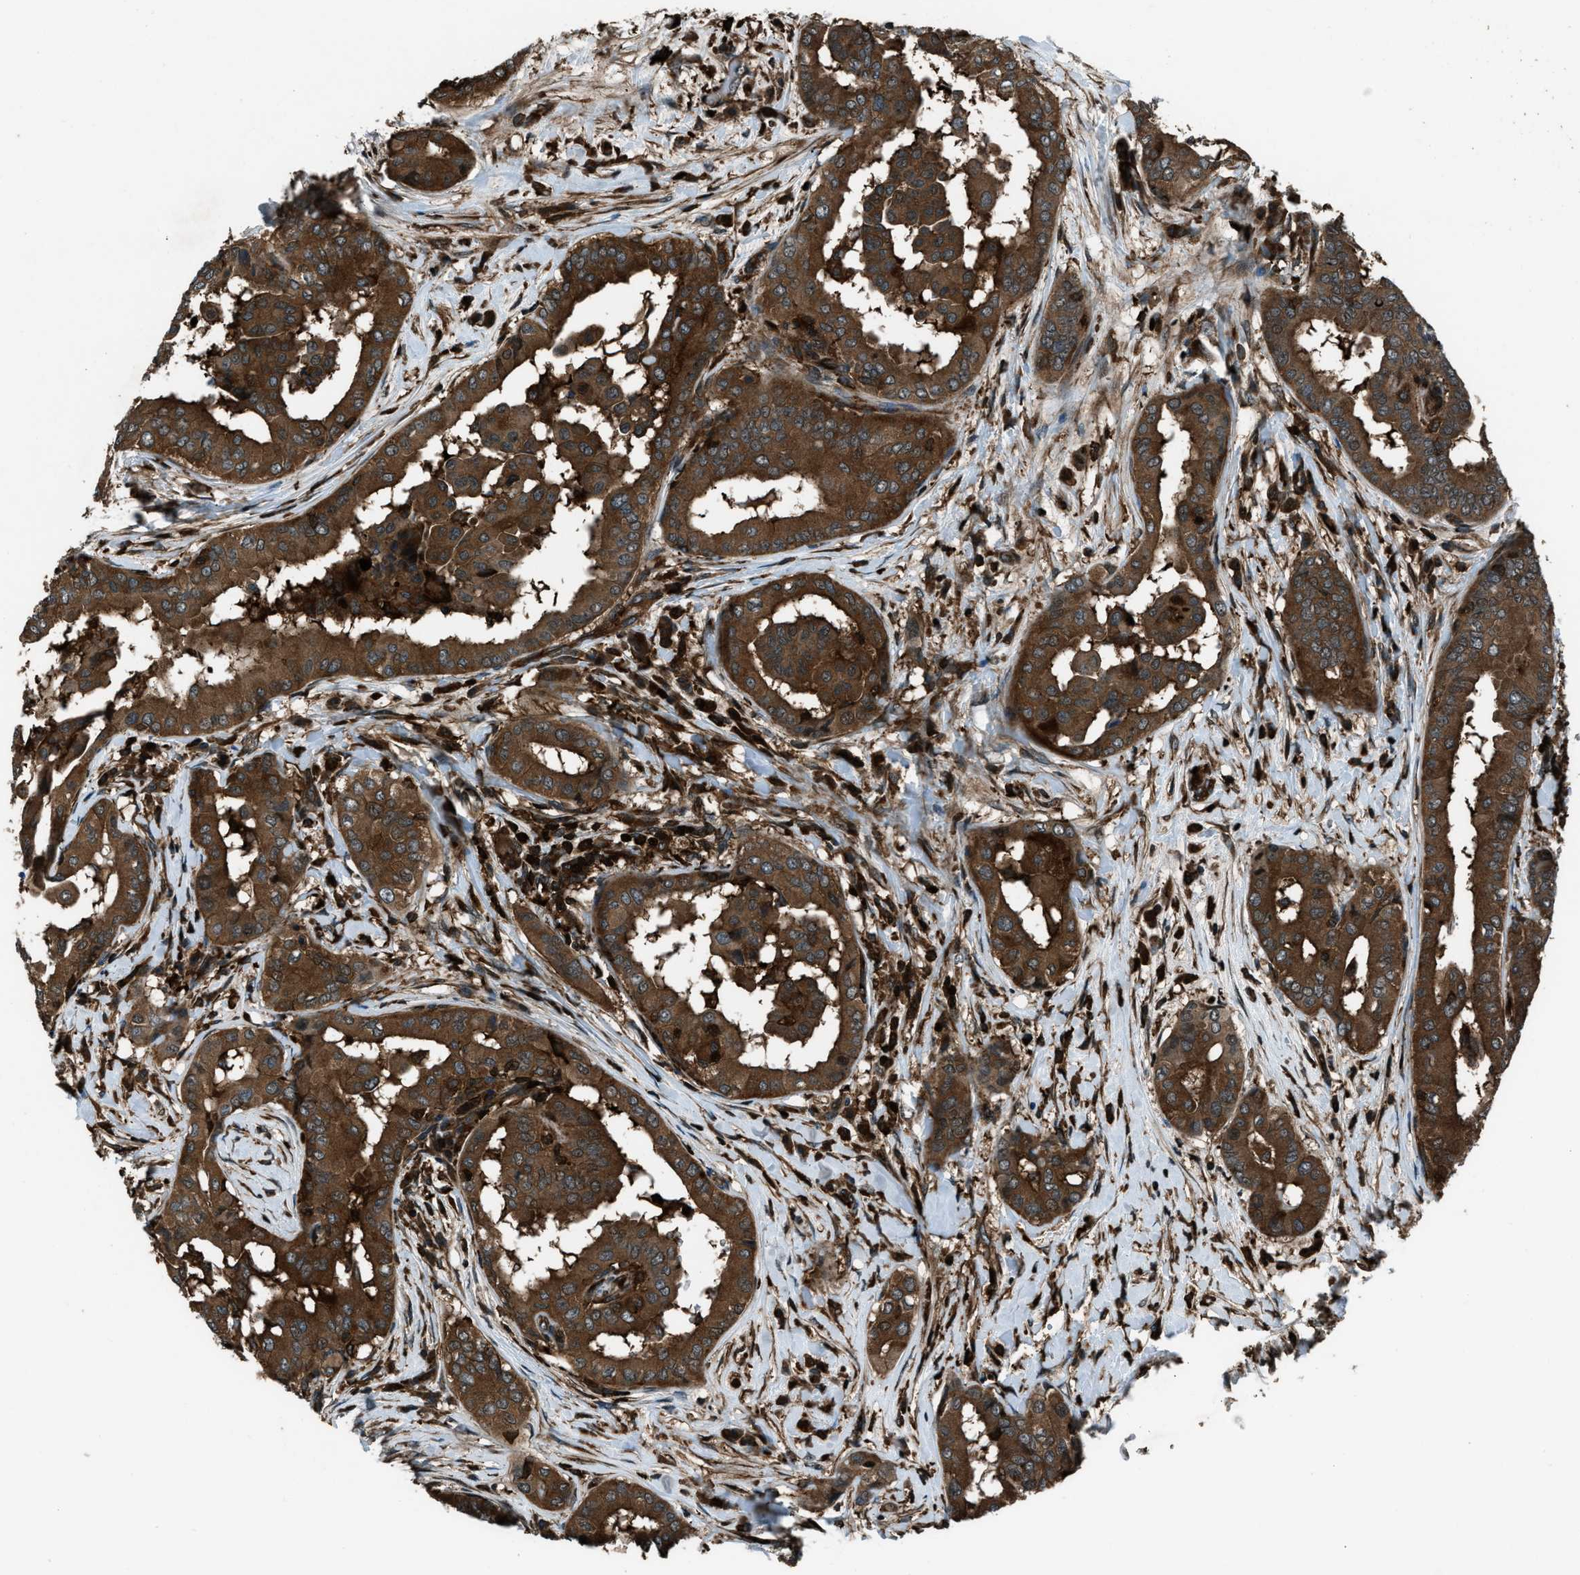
{"staining": {"intensity": "strong", "quantity": ">75%", "location": "cytoplasmic/membranous"}, "tissue": "thyroid cancer", "cell_type": "Tumor cells", "image_type": "cancer", "snomed": [{"axis": "morphology", "description": "Papillary adenocarcinoma, NOS"}, {"axis": "topography", "description": "Thyroid gland"}], "caption": "An image of human thyroid papillary adenocarcinoma stained for a protein demonstrates strong cytoplasmic/membranous brown staining in tumor cells. Using DAB (brown) and hematoxylin (blue) stains, captured at high magnification using brightfield microscopy.", "gene": "SNX30", "patient": {"sex": "male", "age": 33}}